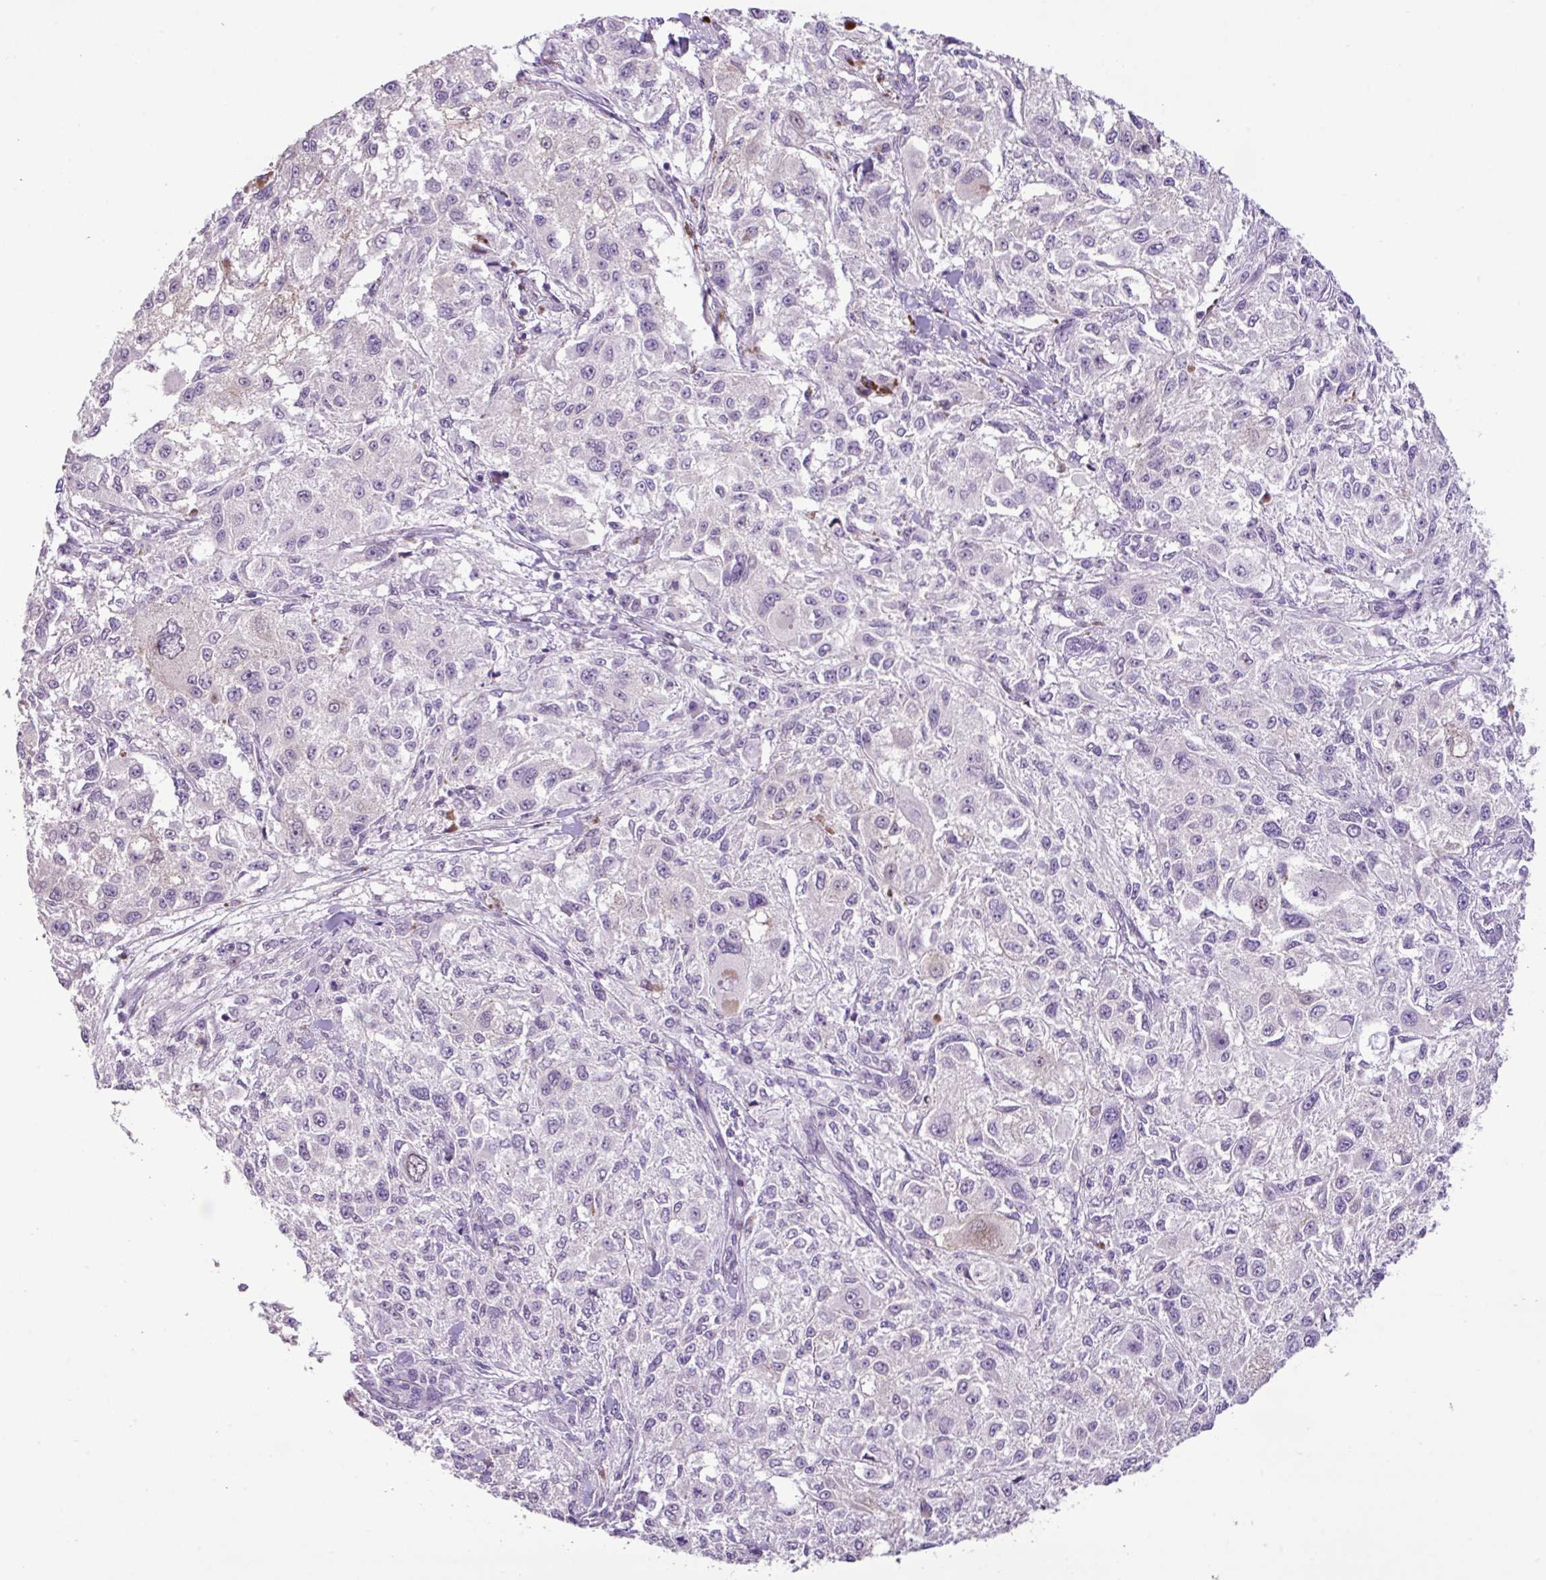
{"staining": {"intensity": "negative", "quantity": "none", "location": "none"}, "tissue": "melanoma", "cell_type": "Tumor cells", "image_type": "cancer", "snomed": [{"axis": "morphology", "description": "Necrosis, NOS"}, {"axis": "morphology", "description": "Malignant melanoma, NOS"}, {"axis": "topography", "description": "Skin"}], "caption": "Immunohistochemistry histopathology image of neoplastic tissue: malignant melanoma stained with DAB (3,3'-diaminobenzidine) exhibits no significant protein positivity in tumor cells. (Brightfield microscopy of DAB immunohistochemistry at high magnification).", "gene": "YLPM1", "patient": {"sex": "female", "age": 87}}